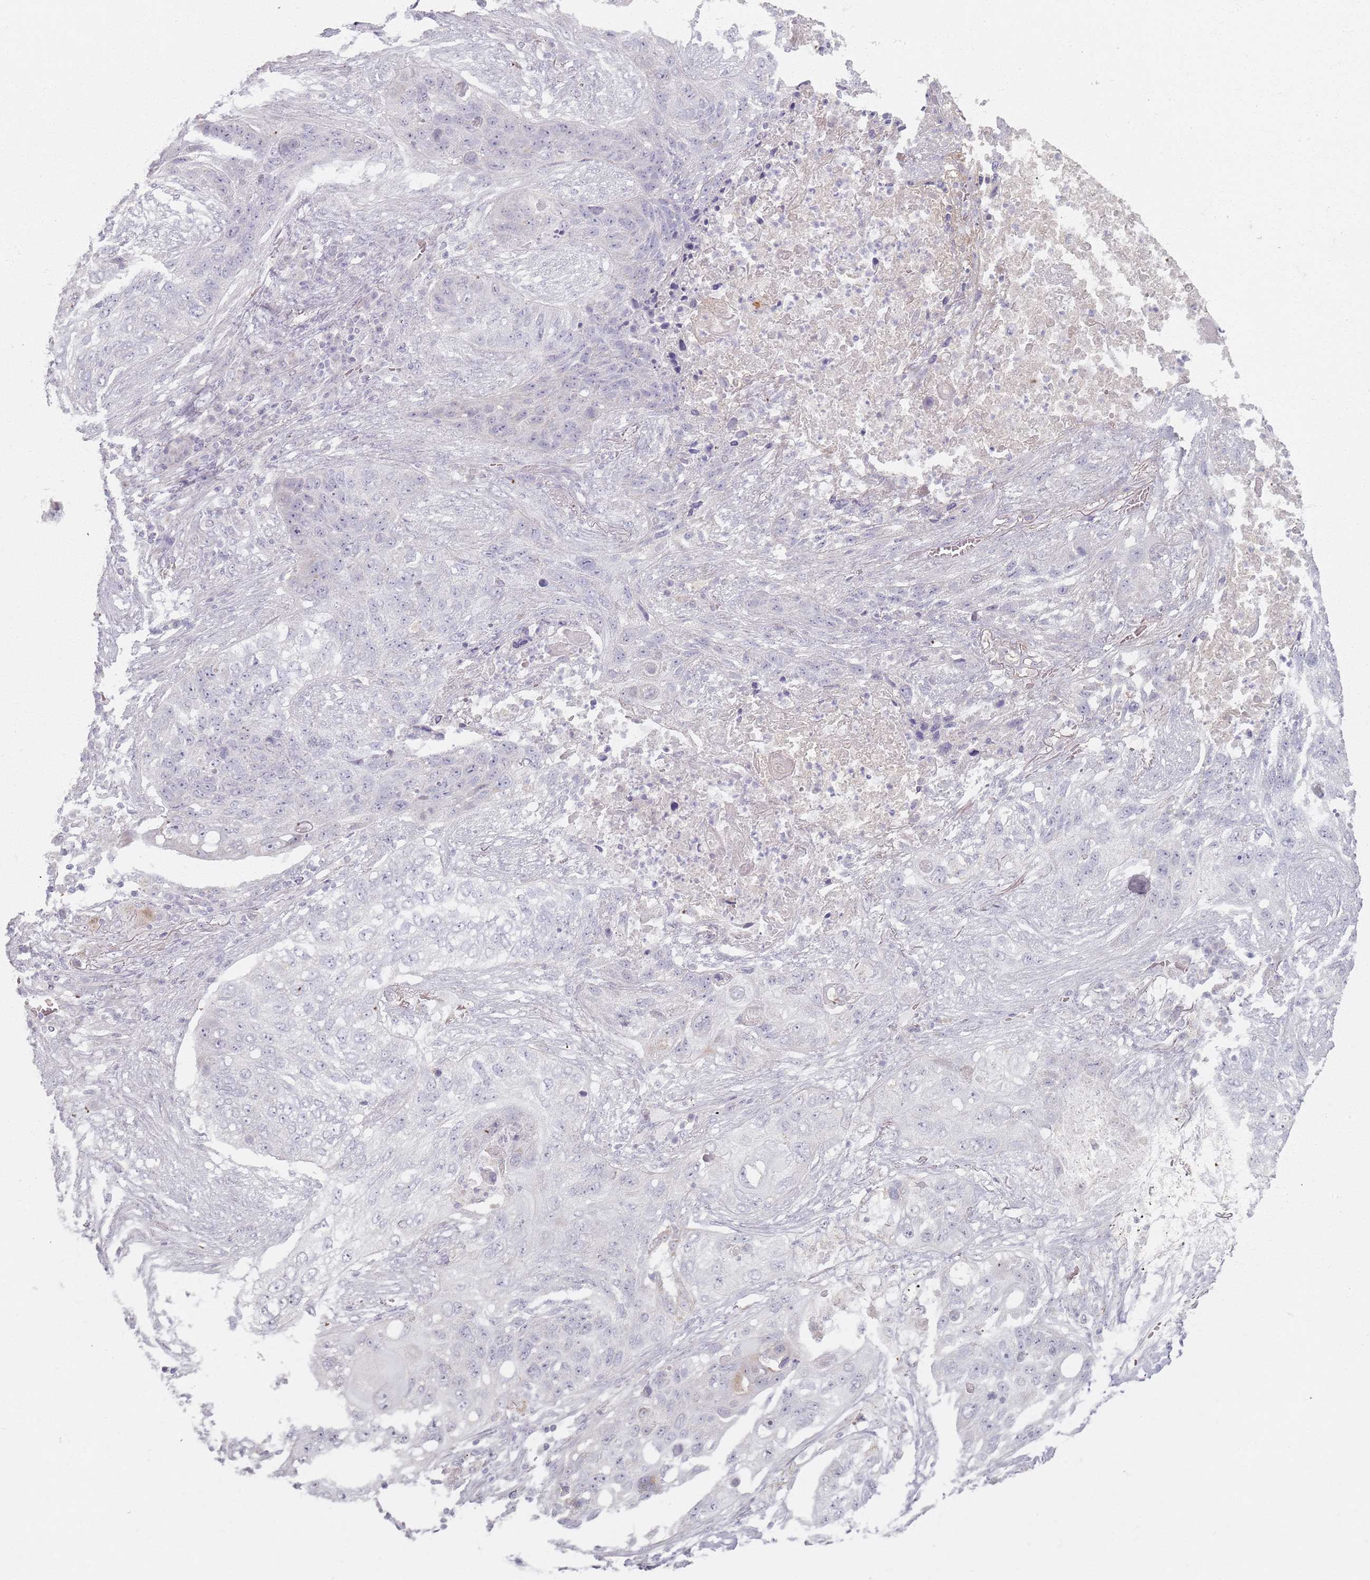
{"staining": {"intensity": "negative", "quantity": "none", "location": "none"}, "tissue": "lung cancer", "cell_type": "Tumor cells", "image_type": "cancer", "snomed": [{"axis": "morphology", "description": "Squamous cell carcinoma, NOS"}, {"axis": "topography", "description": "Lung"}], "caption": "Immunohistochemical staining of human lung cancer shows no significant expression in tumor cells.", "gene": "PKD2L2", "patient": {"sex": "female", "age": 63}}